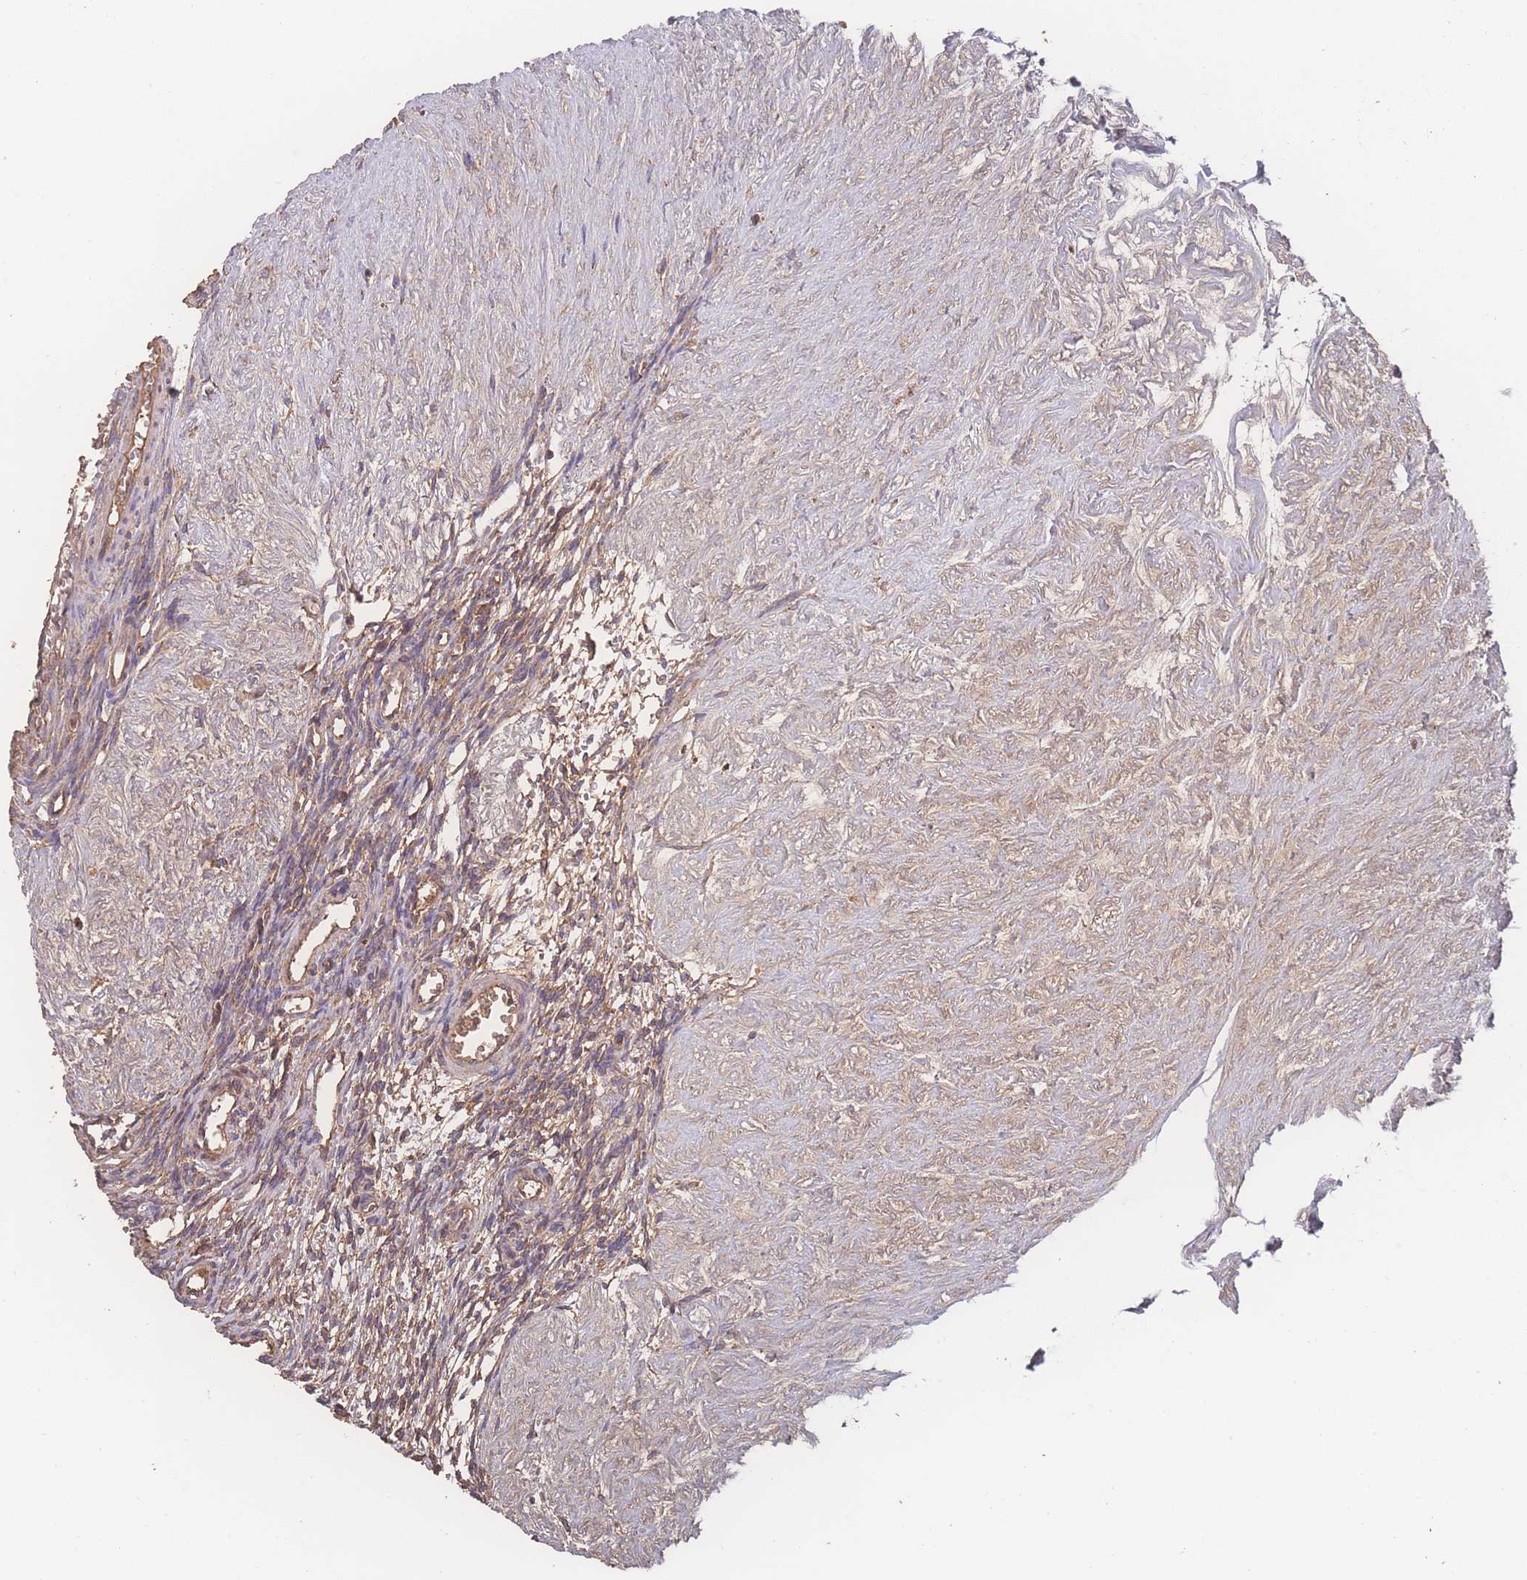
{"staining": {"intensity": "moderate", "quantity": ">75%", "location": "cytoplasmic/membranous"}, "tissue": "ovary", "cell_type": "Follicle cells", "image_type": "normal", "snomed": [{"axis": "morphology", "description": "Normal tissue, NOS"}, {"axis": "topography", "description": "Ovary"}], "caption": "This is a histology image of immunohistochemistry (IHC) staining of normal ovary, which shows moderate positivity in the cytoplasmic/membranous of follicle cells.", "gene": "ATXN10", "patient": {"sex": "female", "age": 39}}